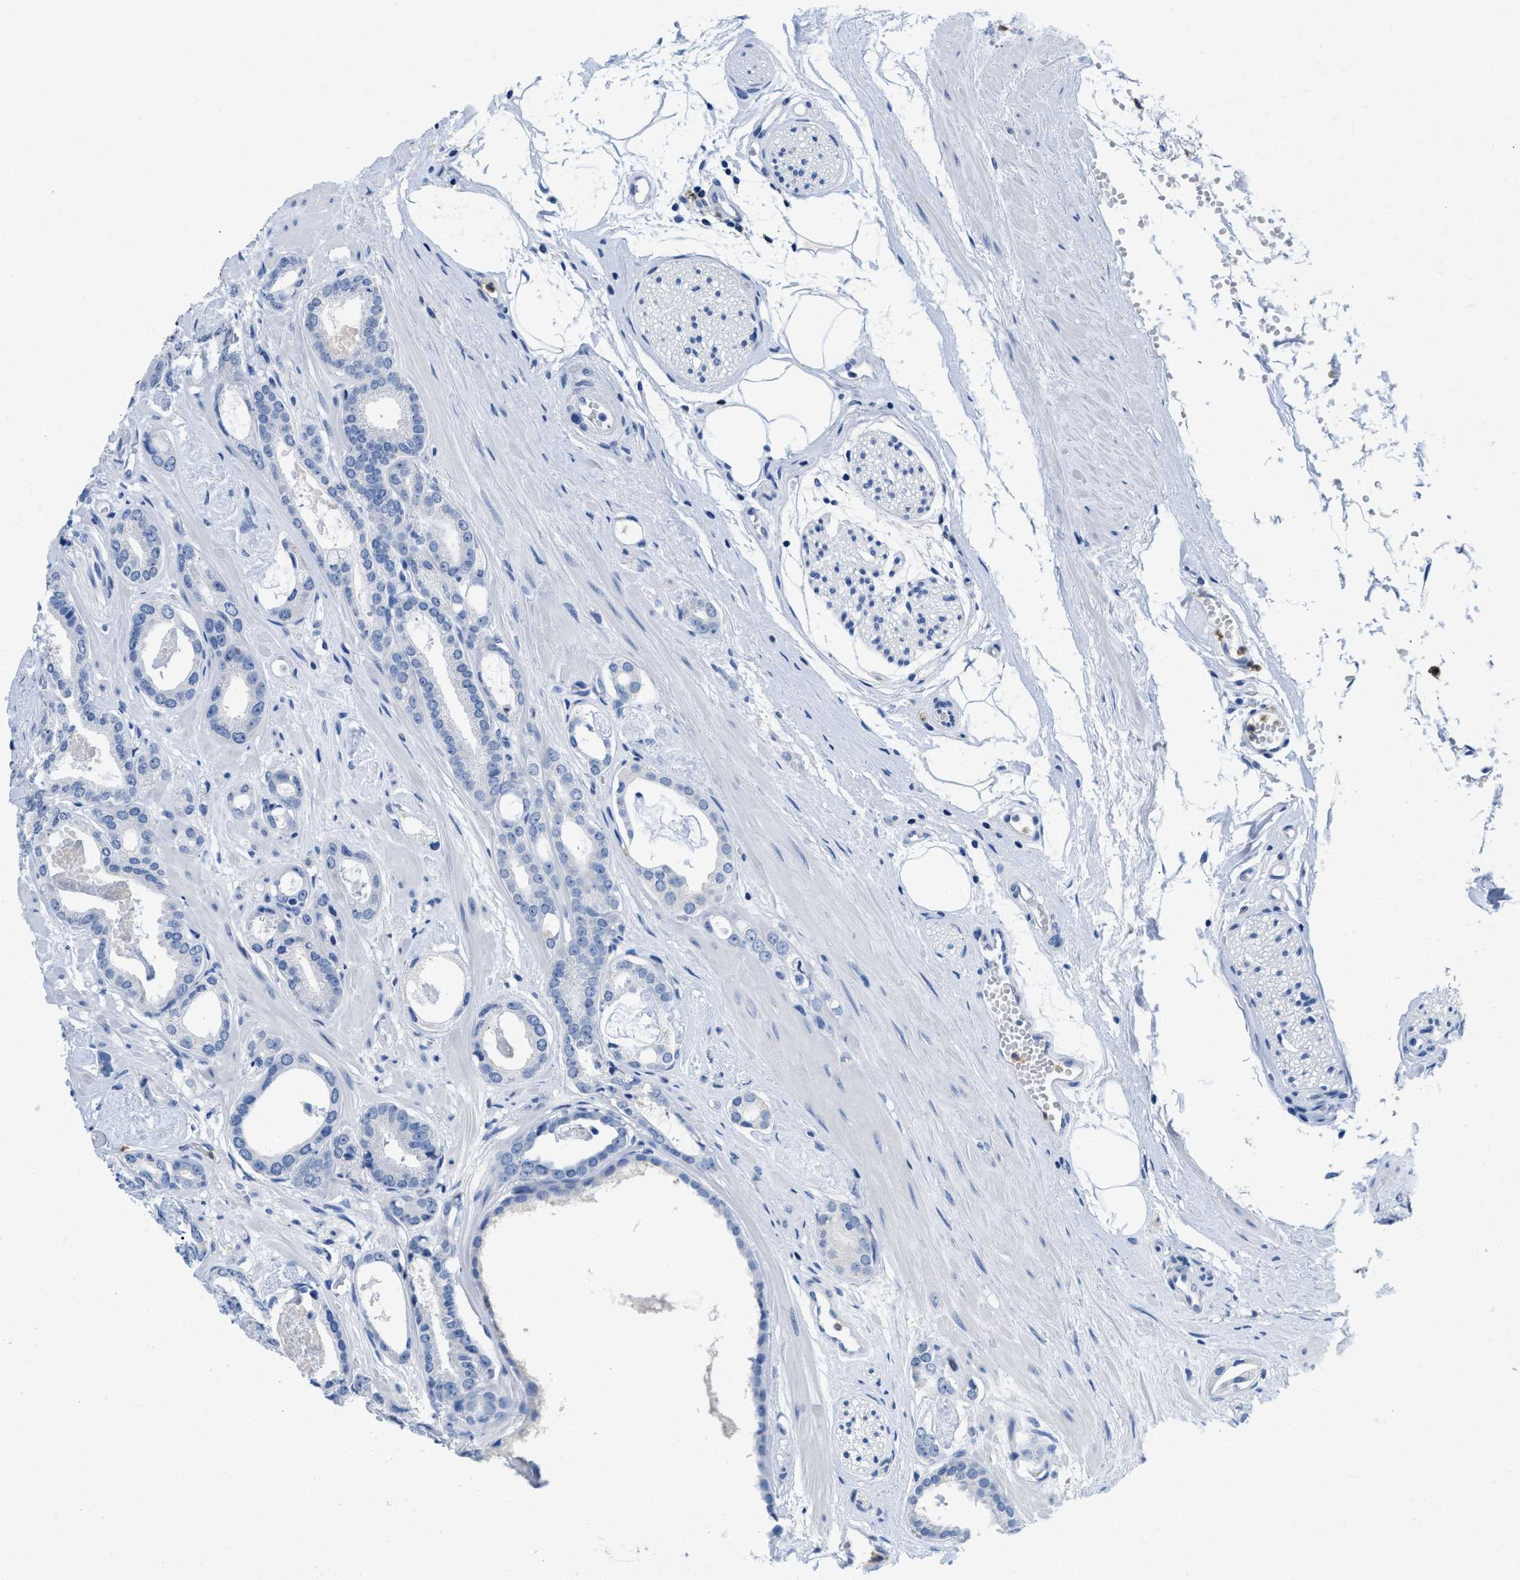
{"staining": {"intensity": "negative", "quantity": "none", "location": "none"}, "tissue": "prostate cancer", "cell_type": "Tumor cells", "image_type": "cancer", "snomed": [{"axis": "morphology", "description": "Adenocarcinoma, Low grade"}, {"axis": "topography", "description": "Prostate"}], "caption": "A photomicrograph of prostate cancer stained for a protein exhibits no brown staining in tumor cells.", "gene": "CR1", "patient": {"sex": "male", "age": 53}}